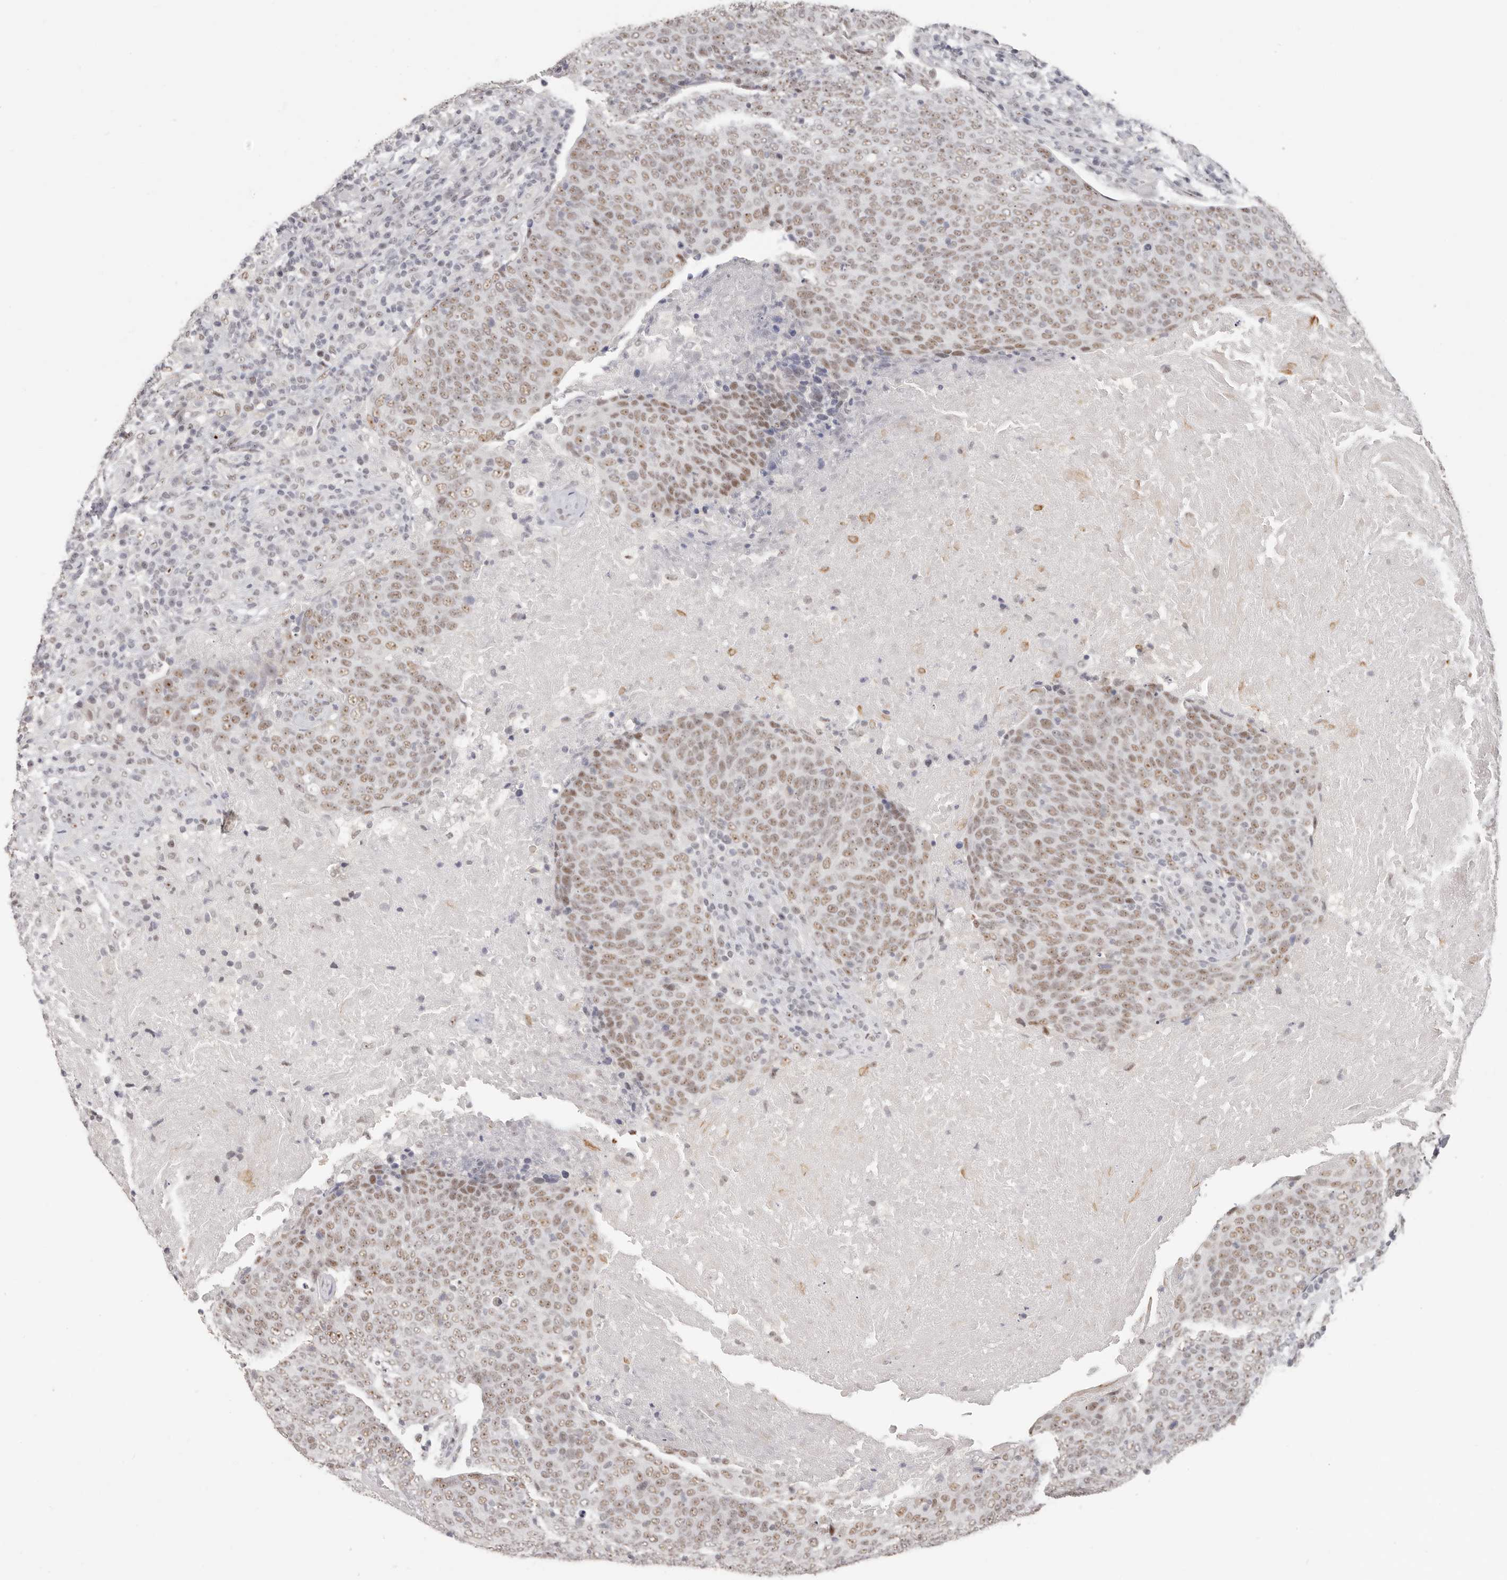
{"staining": {"intensity": "moderate", "quantity": ">75%", "location": "nuclear"}, "tissue": "head and neck cancer", "cell_type": "Tumor cells", "image_type": "cancer", "snomed": [{"axis": "morphology", "description": "Squamous cell carcinoma, NOS"}, {"axis": "morphology", "description": "Squamous cell carcinoma, metastatic, NOS"}, {"axis": "topography", "description": "Lymph node"}, {"axis": "topography", "description": "Head-Neck"}], "caption": "Tumor cells reveal medium levels of moderate nuclear expression in approximately >75% of cells in human squamous cell carcinoma (head and neck). (DAB (3,3'-diaminobenzidine) IHC, brown staining for protein, blue staining for nuclei).", "gene": "LARP7", "patient": {"sex": "male", "age": 62}}